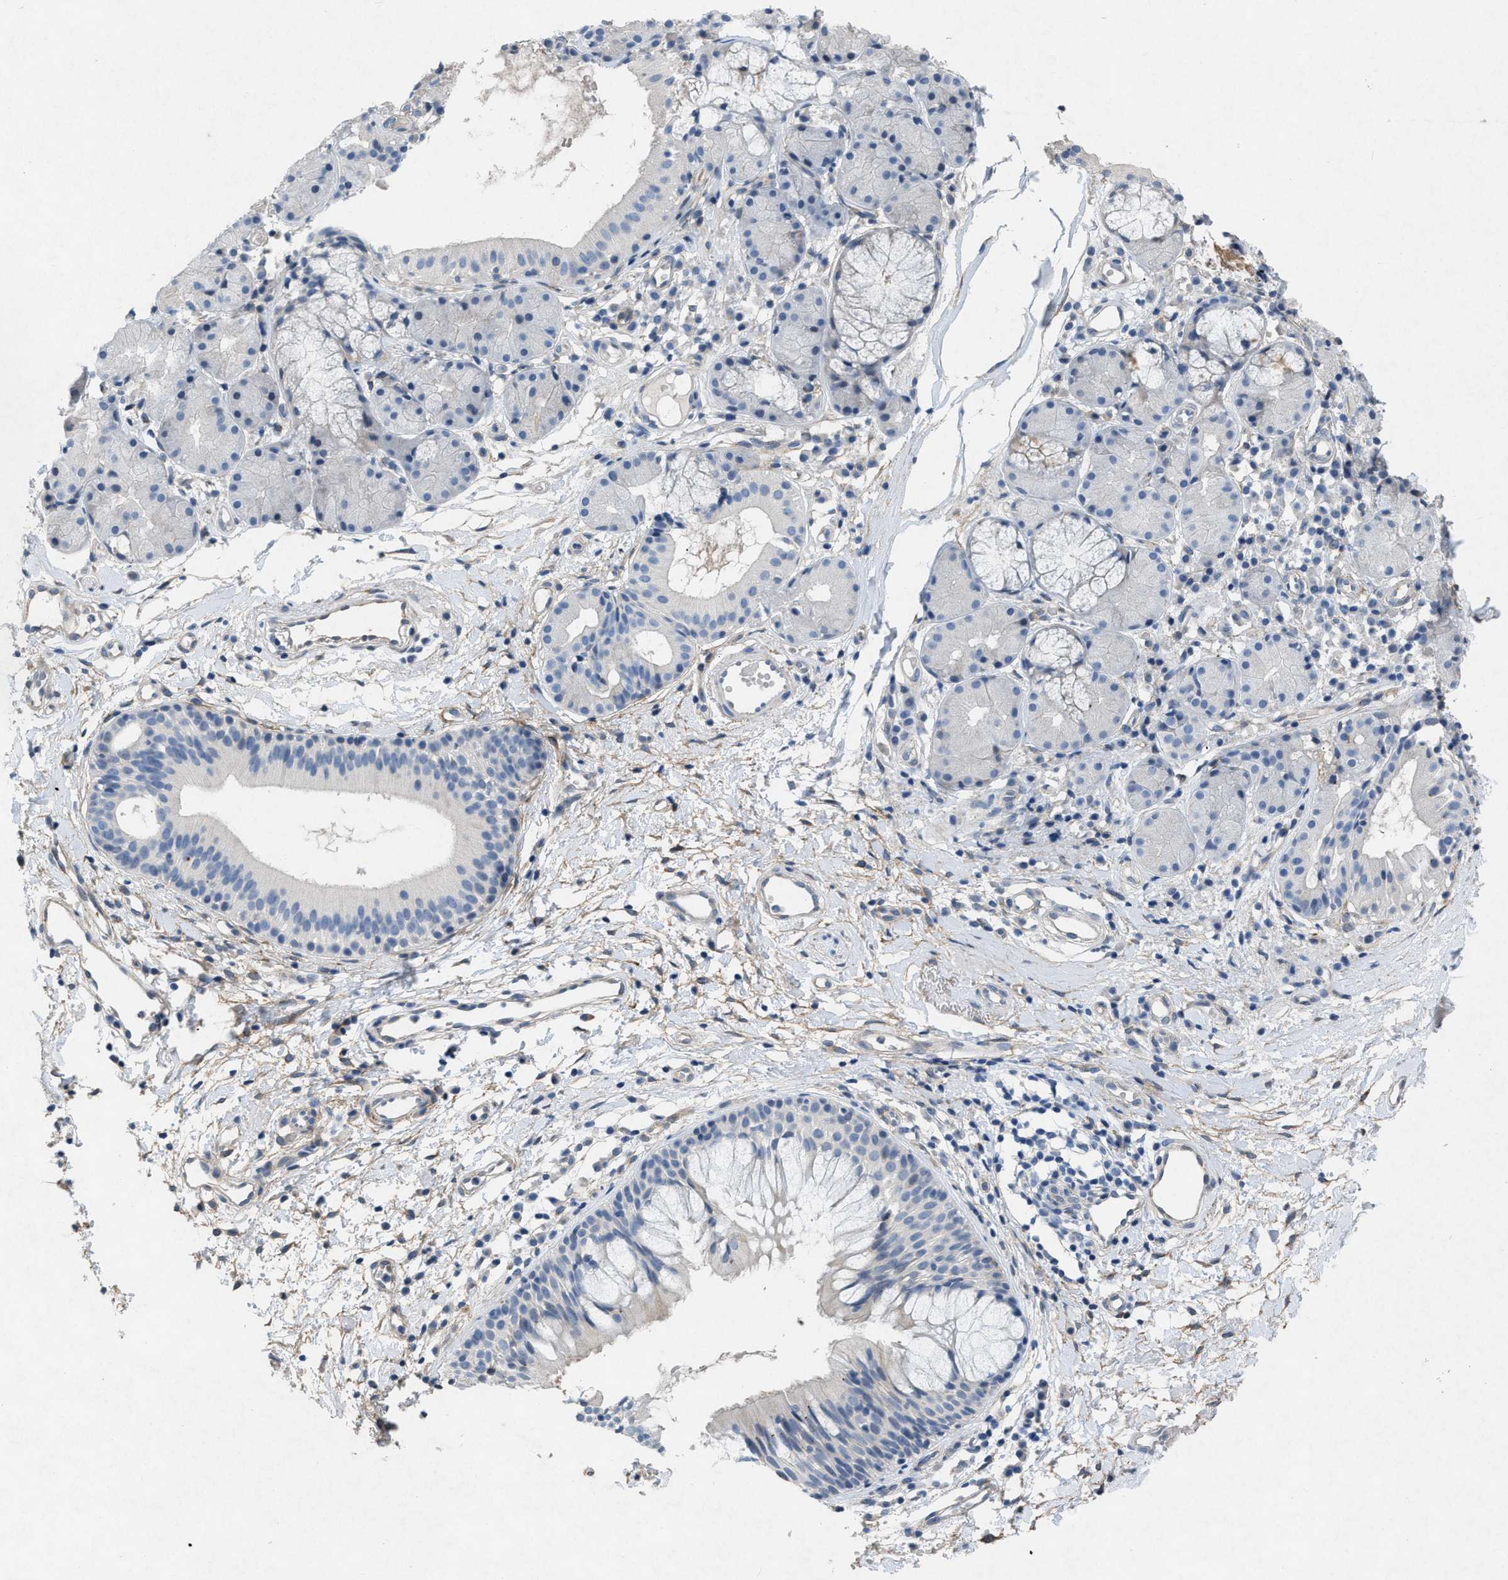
{"staining": {"intensity": "negative", "quantity": "none", "location": "none"}, "tissue": "nasopharynx", "cell_type": "Respiratory epithelial cells", "image_type": "normal", "snomed": [{"axis": "morphology", "description": "Normal tissue, NOS"}, {"axis": "morphology", "description": "Basal cell carcinoma"}, {"axis": "topography", "description": "Cartilage tissue"}, {"axis": "topography", "description": "Nasopharynx"}, {"axis": "topography", "description": "Oral tissue"}], "caption": "Immunohistochemical staining of unremarkable human nasopharynx shows no significant expression in respiratory epithelial cells. The staining was performed using DAB (3,3'-diaminobenzidine) to visualize the protein expression in brown, while the nuclei were stained in blue with hematoxylin (Magnification: 20x).", "gene": "PDGFRA", "patient": {"sex": "female", "age": 77}}